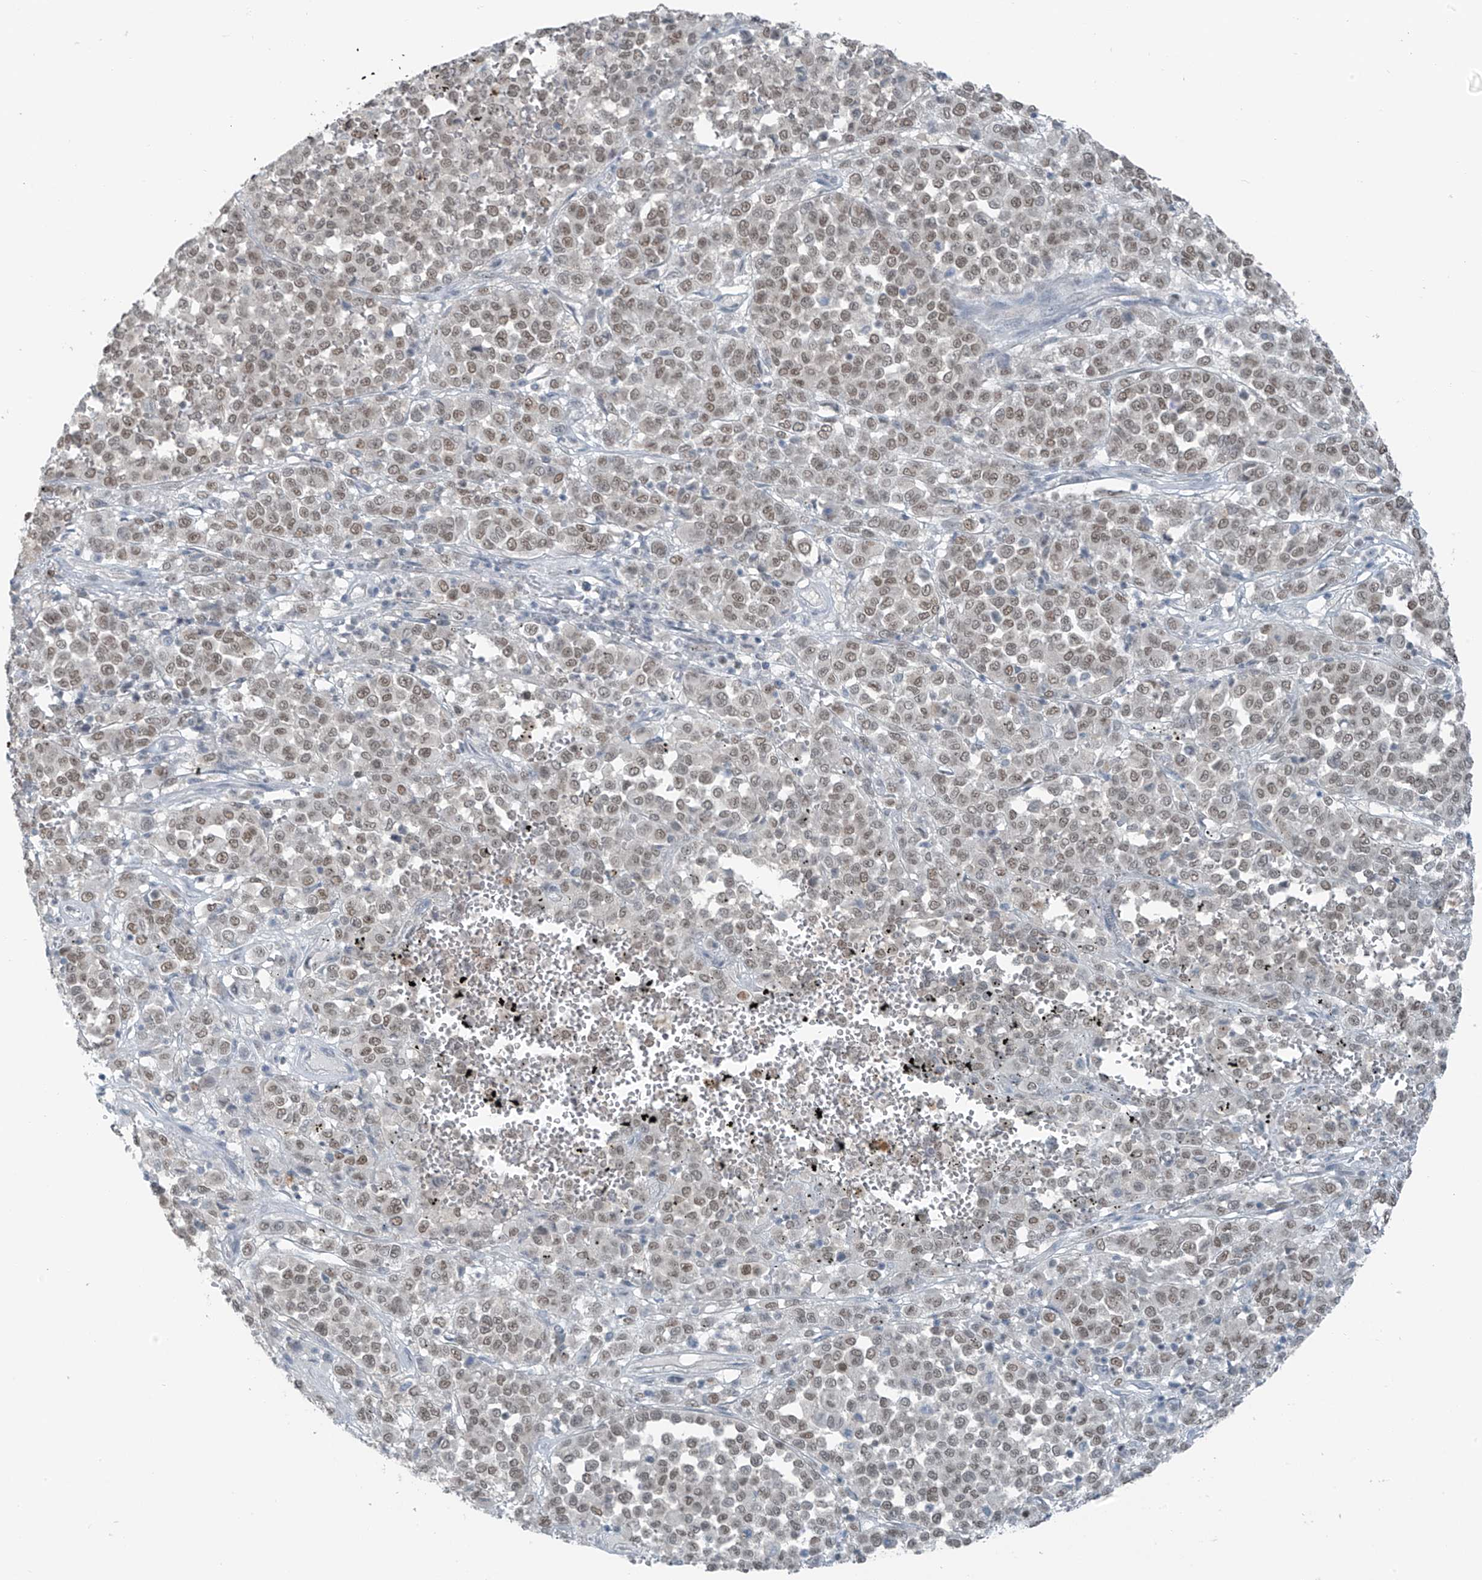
{"staining": {"intensity": "moderate", "quantity": ">75%", "location": "nuclear"}, "tissue": "melanoma", "cell_type": "Tumor cells", "image_type": "cancer", "snomed": [{"axis": "morphology", "description": "Malignant melanoma, Metastatic site"}, {"axis": "topography", "description": "Pancreas"}], "caption": "Tumor cells reveal moderate nuclear positivity in about >75% of cells in melanoma. (DAB IHC, brown staining for protein, blue staining for nuclei).", "gene": "WRNIP1", "patient": {"sex": "female", "age": 30}}